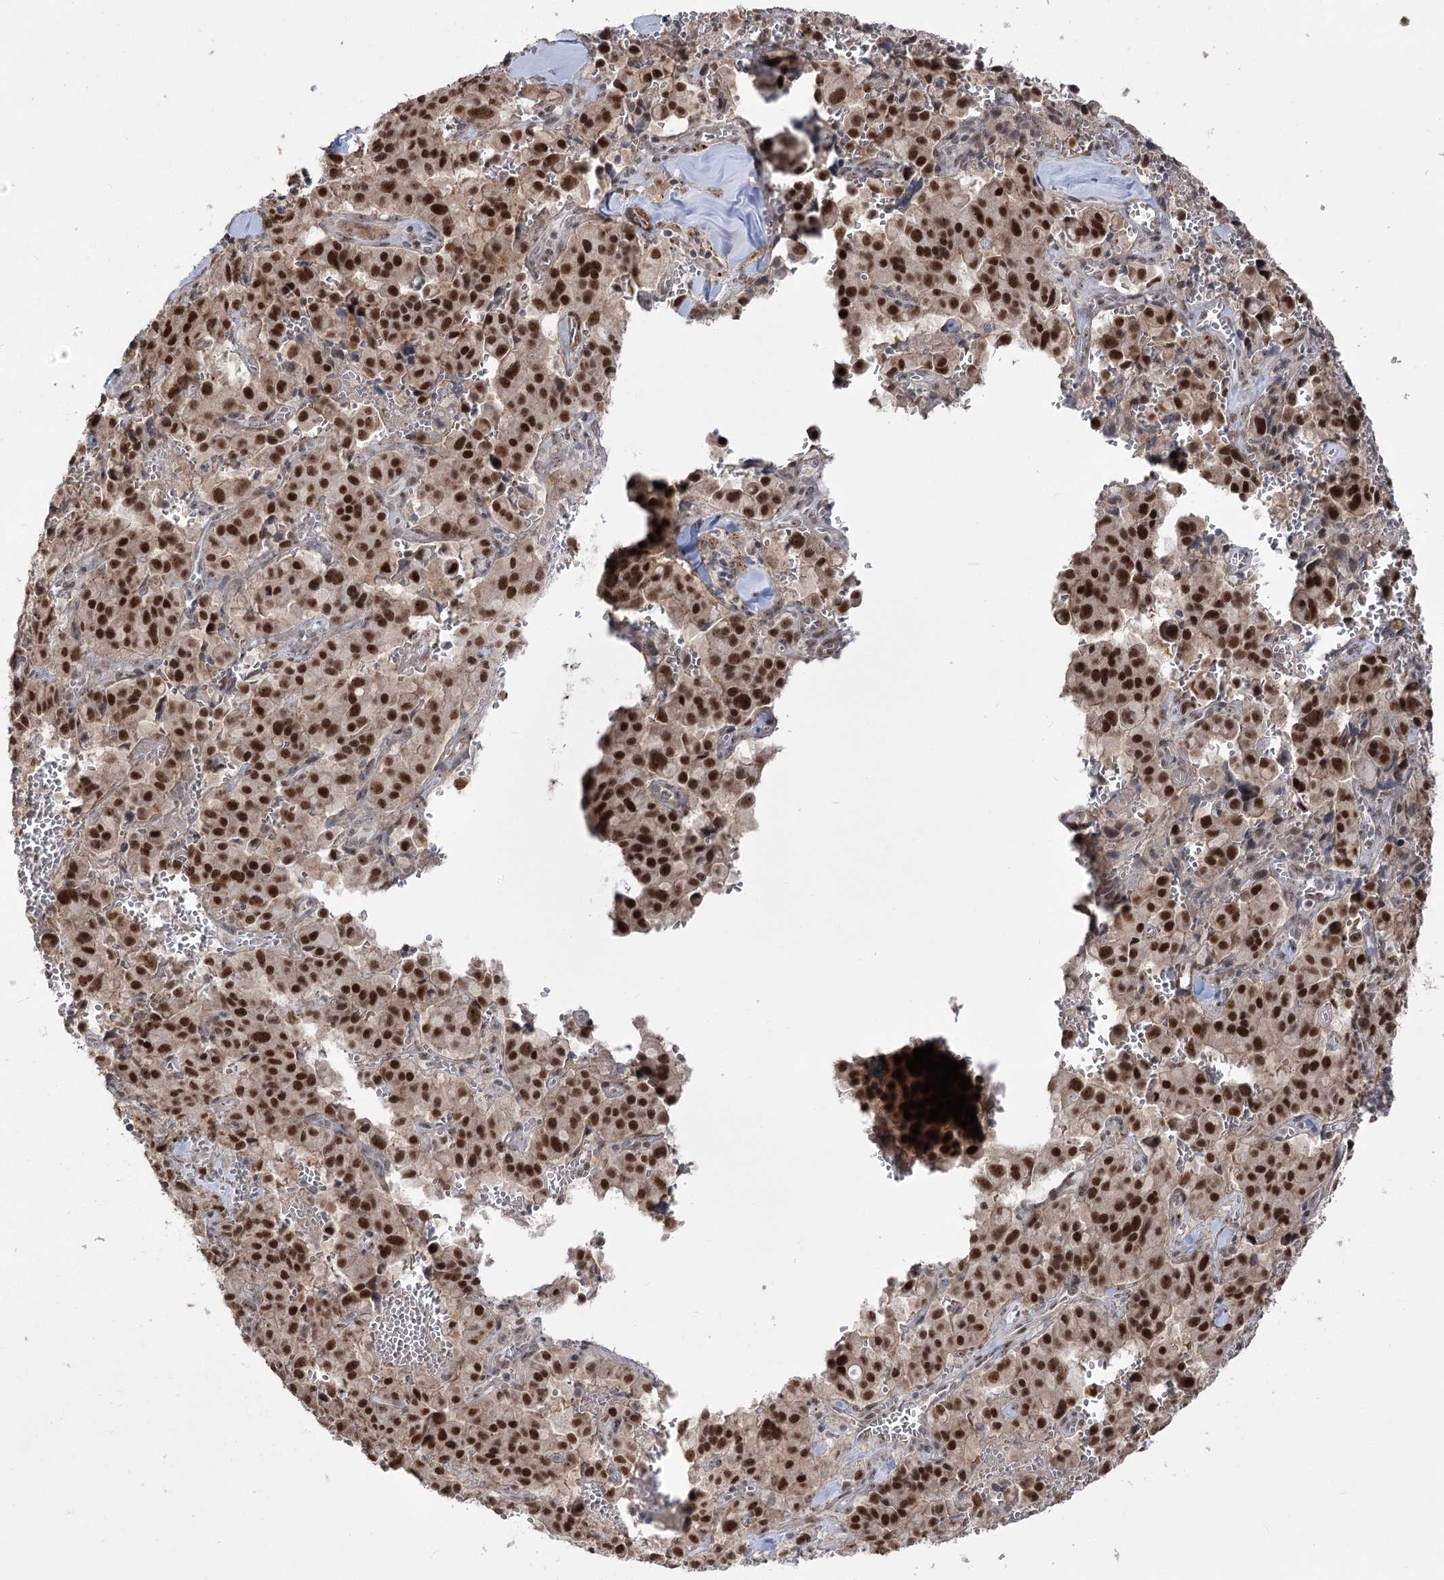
{"staining": {"intensity": "strong", "quantity": ">75%", "location": "nuclear"}, "tissue": "pancreatic cancer", "cell_type": "Tumor cells", "image_type": "cancer", "snomed": [{"axis": "morphology", "description": "Adenocarcinoma, NOS"}, {"axis": "topography", "description": "Pancreas"}], "caption": "Strong nuclear staining for a protein is appreciated in approximately >75% of tumor cells of pancreatic cancer using immunohistochemistry.", "gene": "ZSCAN23", "patient": {"sex": "male", "age": 65}}